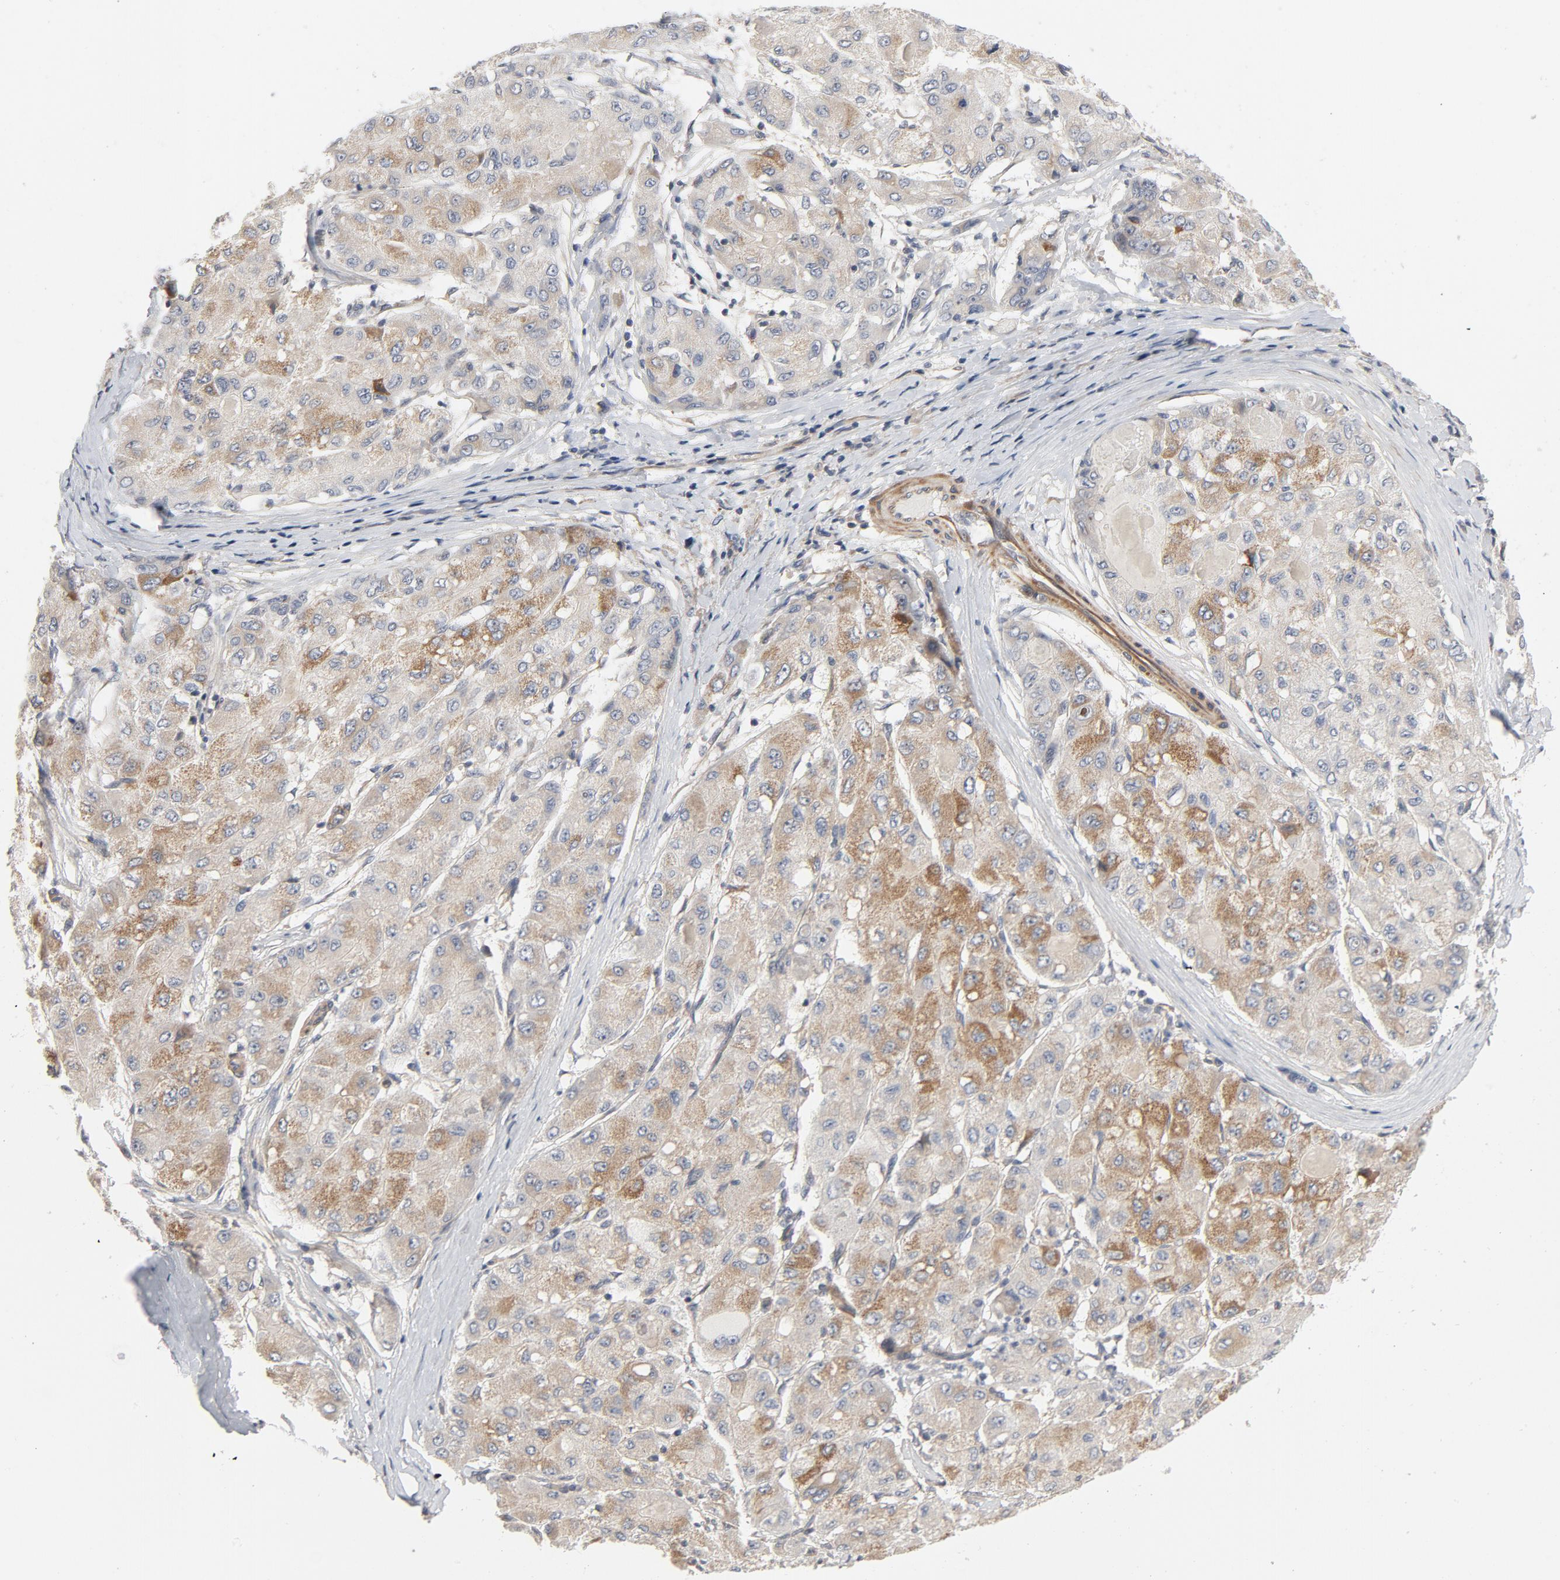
{"staining": {"intensity": "moderate", "quantity": ">75%", "location": "cytoplasmic/membranous"}, "tissue": "liver cancer", "cell_type": "Tumor cells", "image_type": "cancer", "snomed": [{"axis": "morphology", "description": "Carcinoma, Hepatocellular, NOS"}, {"axis": "topography", "description": "Liver"}], "caption": "A brown stain highlights moderate cytoplasmic/membranous staining of a protein in liver cancer (hepatocellular carcinoma) tumor cells.", "gene": "TRIOBP", "patient": {"sex": "male", "age": 80}}